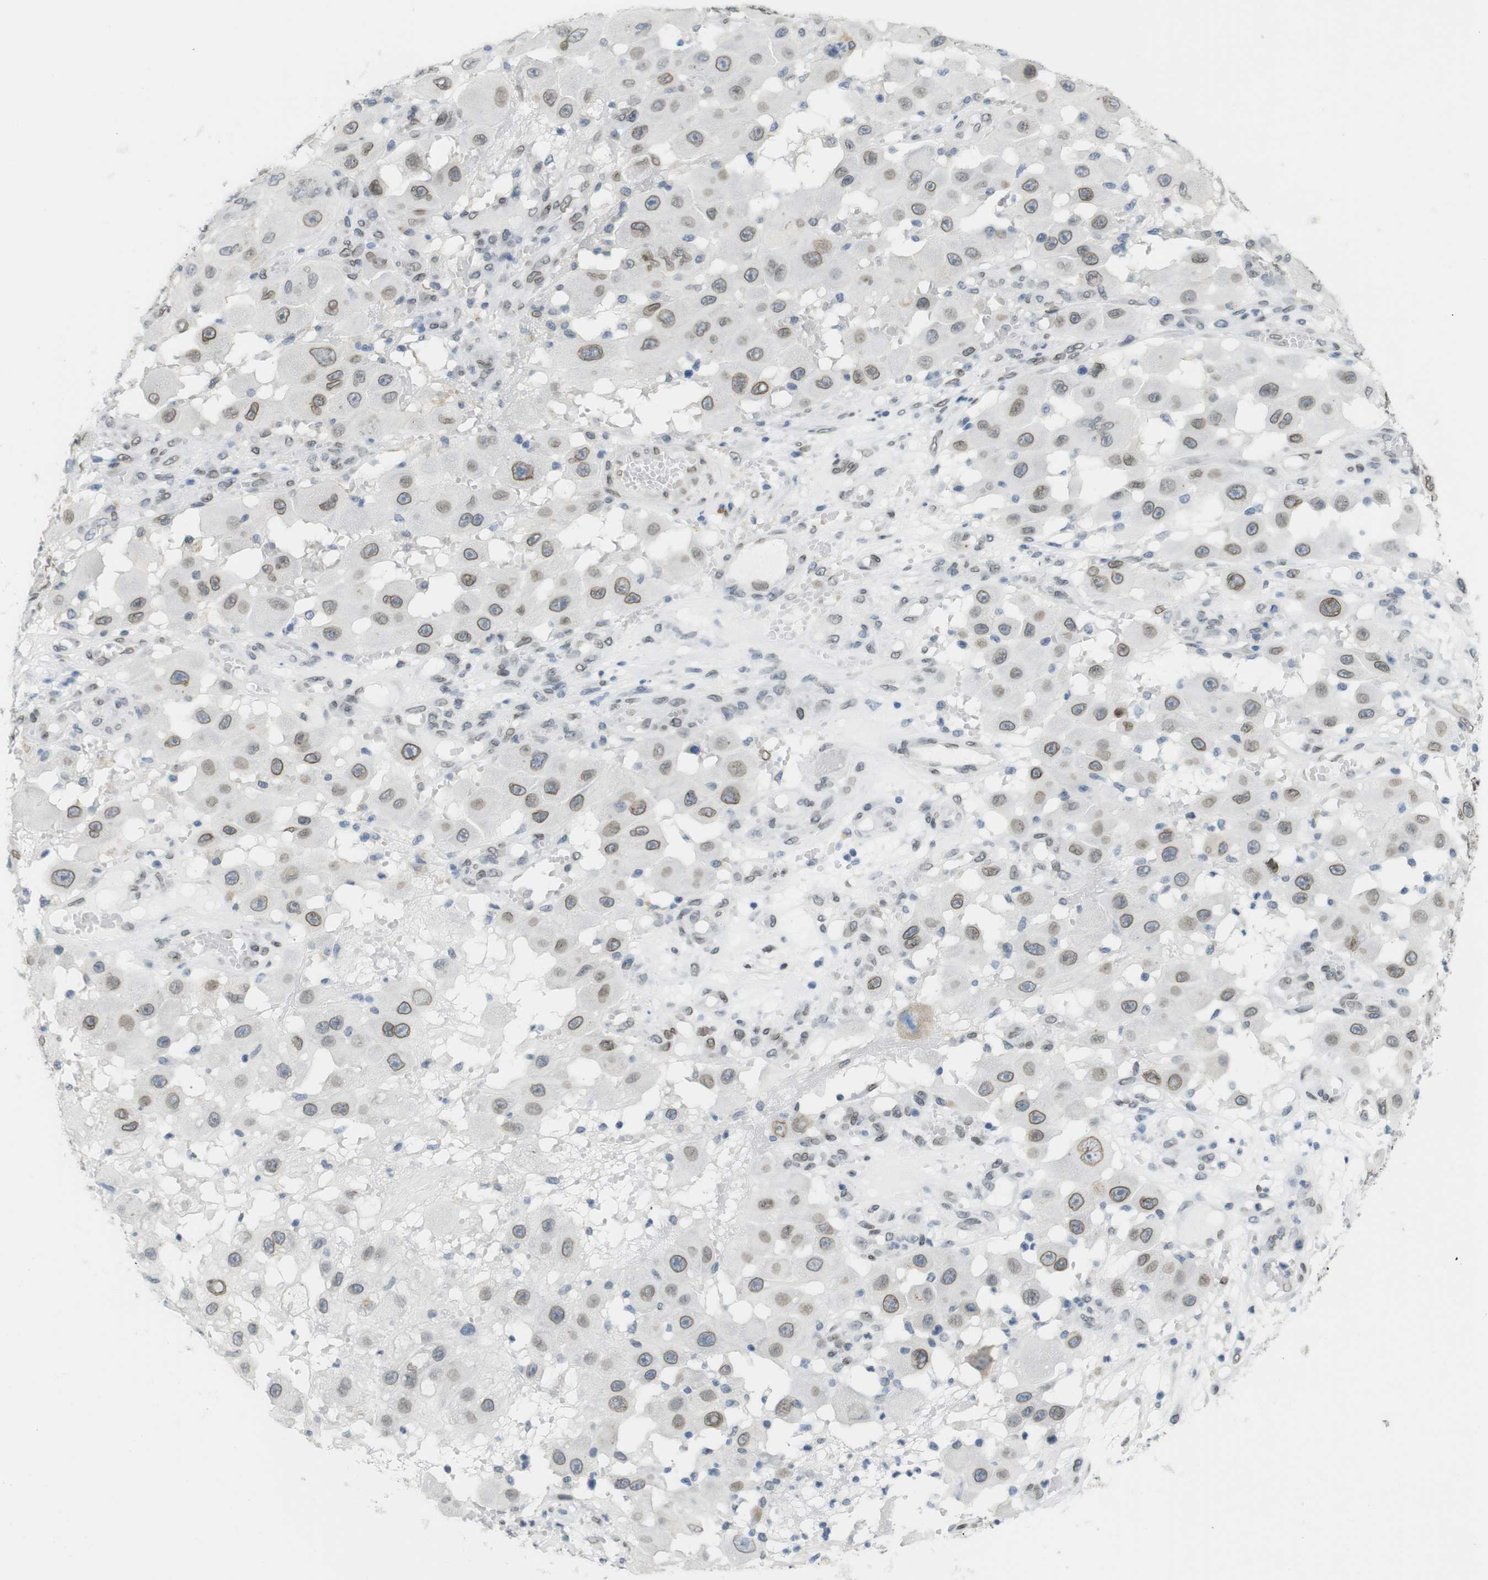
{"staining": {"intensity": "moderate", "quantity": ">75%", "location": "cytoplasmic/membranous,nuclear"}, "tissue": "melanoma", "cell_type": "Tumor cells", "image_type": "cancer", "snomed": [{"axis": "morphology", "description": "Malignant melanoma, NOS"}, {"axis": "topography", "description": "Skin"}], "caption": "Malignant melanoma stained with a brown dye exhibits moderate cytoplasmic/membranous and nuclear positive staining in about >75% of tumor cells.", "gene": "ARL6IP6", "patient": {"sex": "female", "age": 81}}